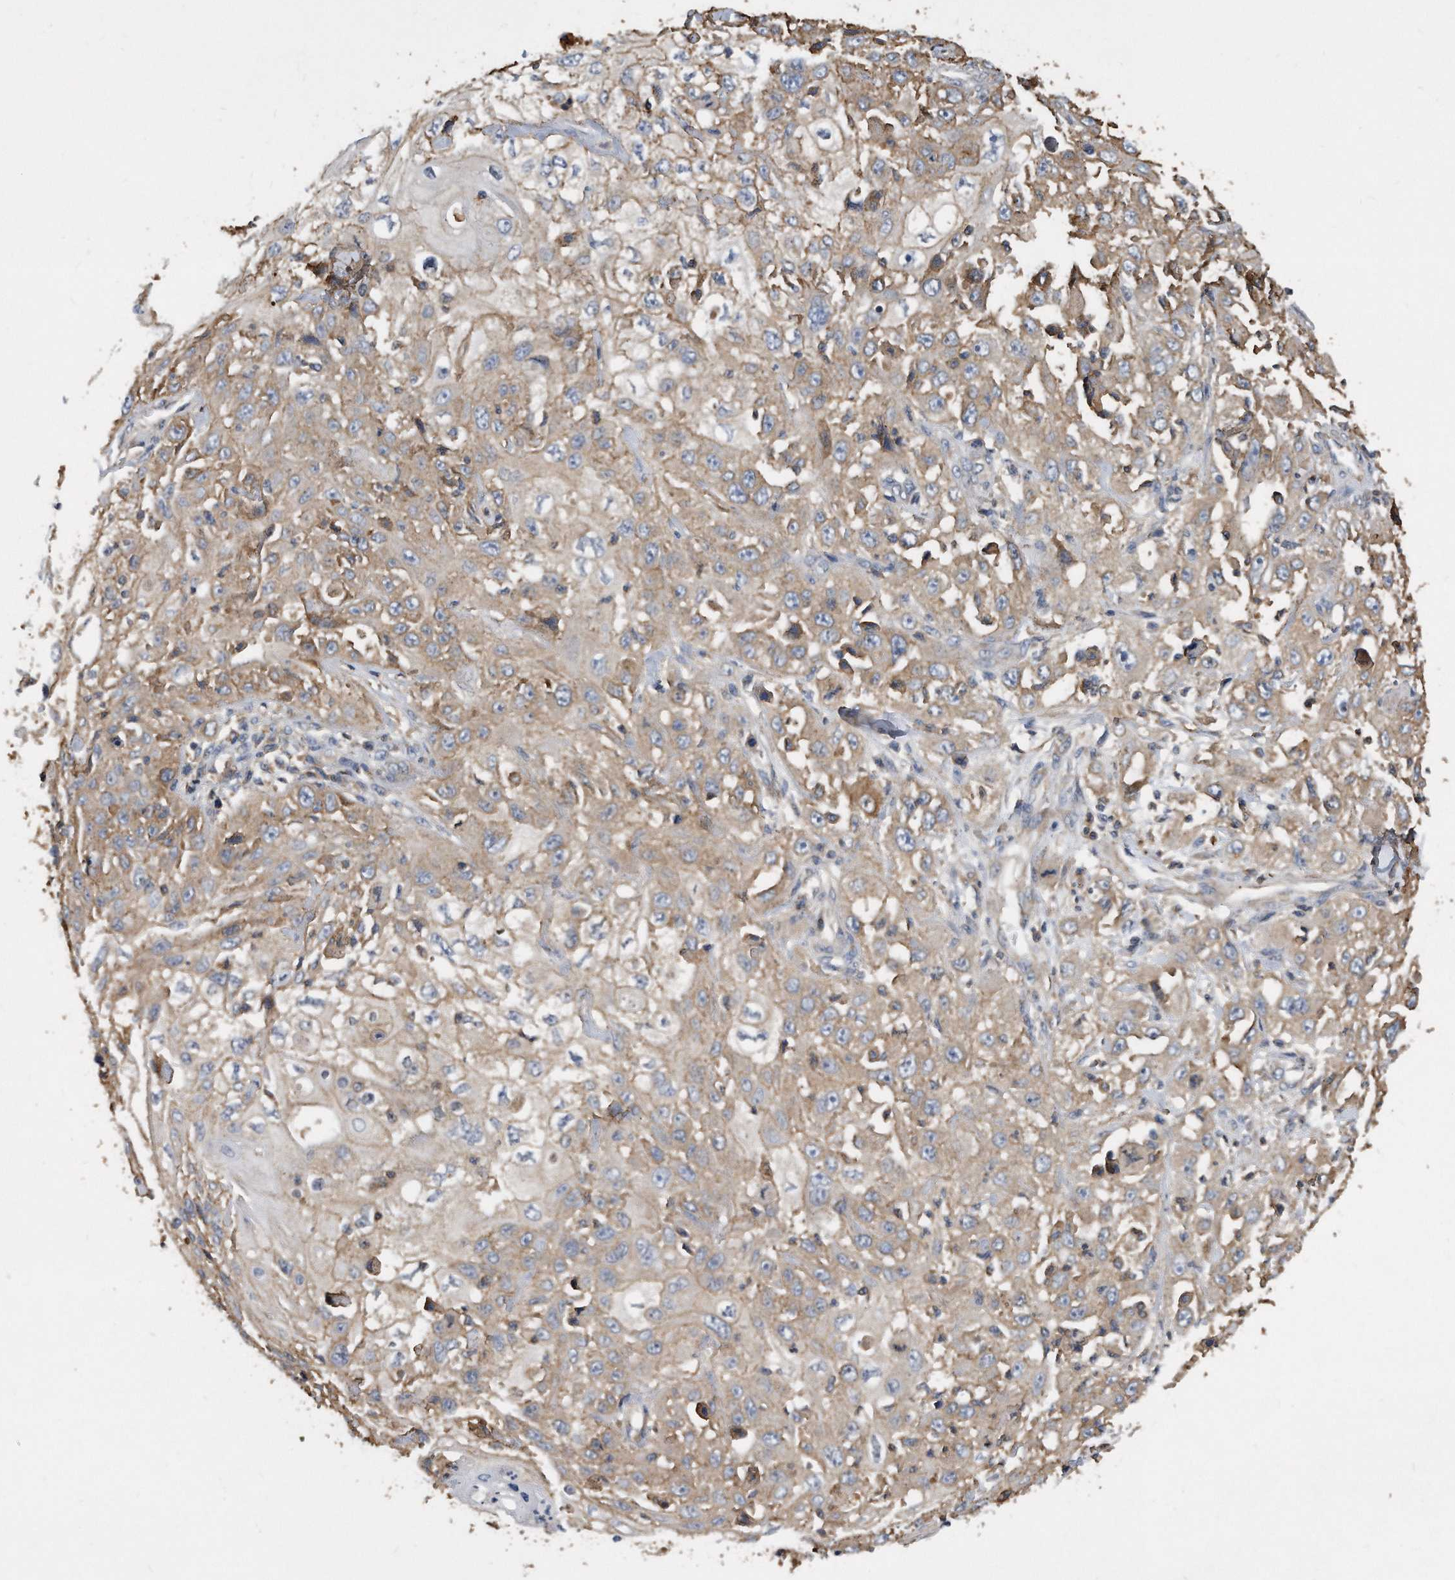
{"staining": {"intensity": "weak", "quantity": "<25%", "location": "cytoplasmic/membranous"}, "tissue": "skin cancer", "cell_type": "Tumor cells", "image_type": "cancer", "snomed": [{"axis": "morphology", "description": "Squamous cell carcinoma, NOS"}, {"axis": "topography", "description": "Skin"}], "caption": "Protein analysis of squamous cell carcinoma (skin) reveals no significant staining in tumor cells. The staining is performed using DAB brown chromogen with nuclei counter-stained in using hematoxylin.", "gene": "ATG5", "patient": {"sex": "male", "age": 75}}